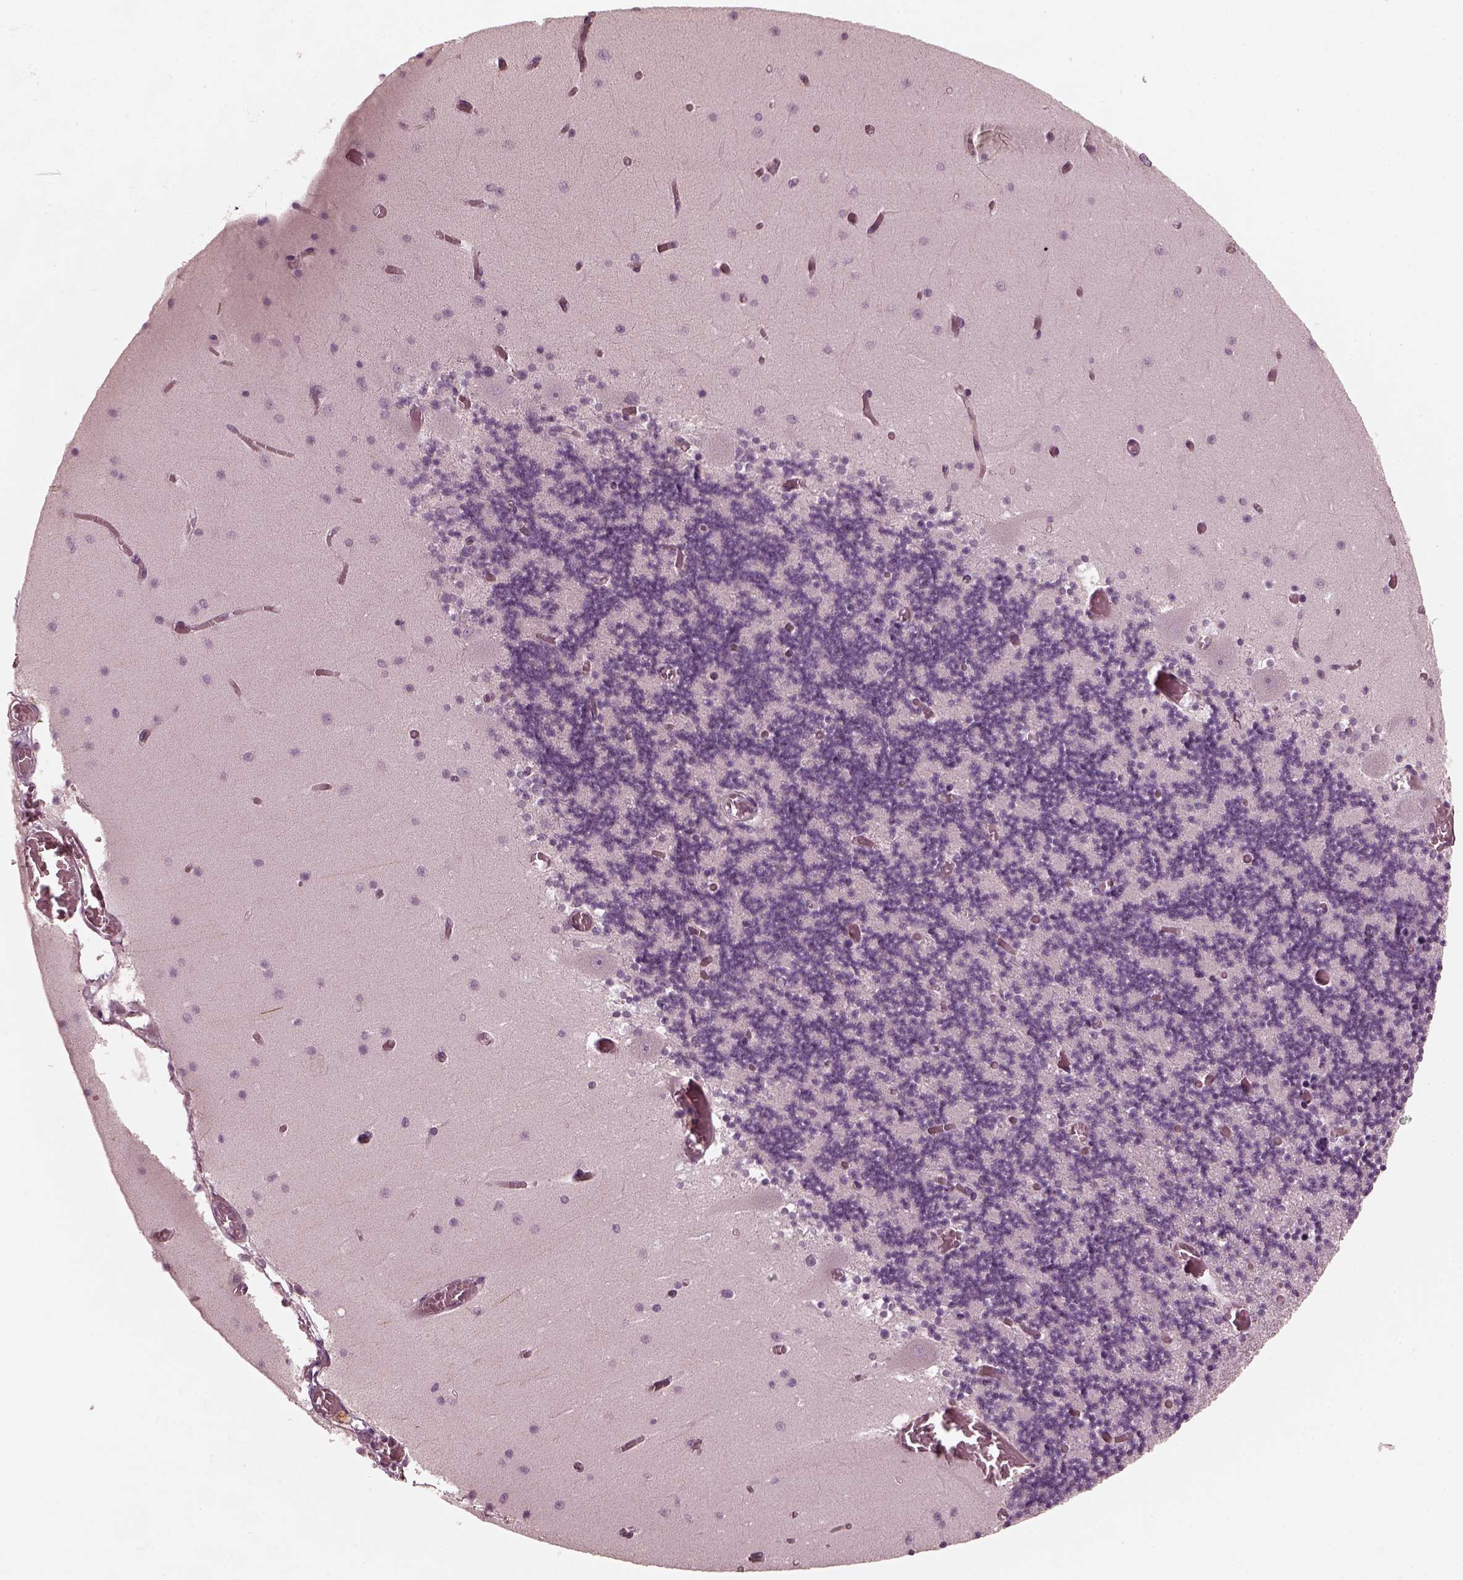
{"staining": {"intensity": "negative", "quantity": "none", "location": "none"}, "tissue": "cerebellum", "cell_type": "Cells in granular layer", "image_type": "normal", "snomed": [{"axis": "morphology", "description": "Normal tissue, NOS"}, {"axis": "topography", "description": "Cerebellum"}], "caption": "High magnification brightfield microscopy of unremarkable cerebellum stained with DAB (brown) and counterstained with hematoxylin (blue): cells in granular layer show no significant expression. (DAB IHC visualized using brightfield microscopy, high magnification).", "gene": "KIF6", "patient": {"sex": "female", "age": 28}}